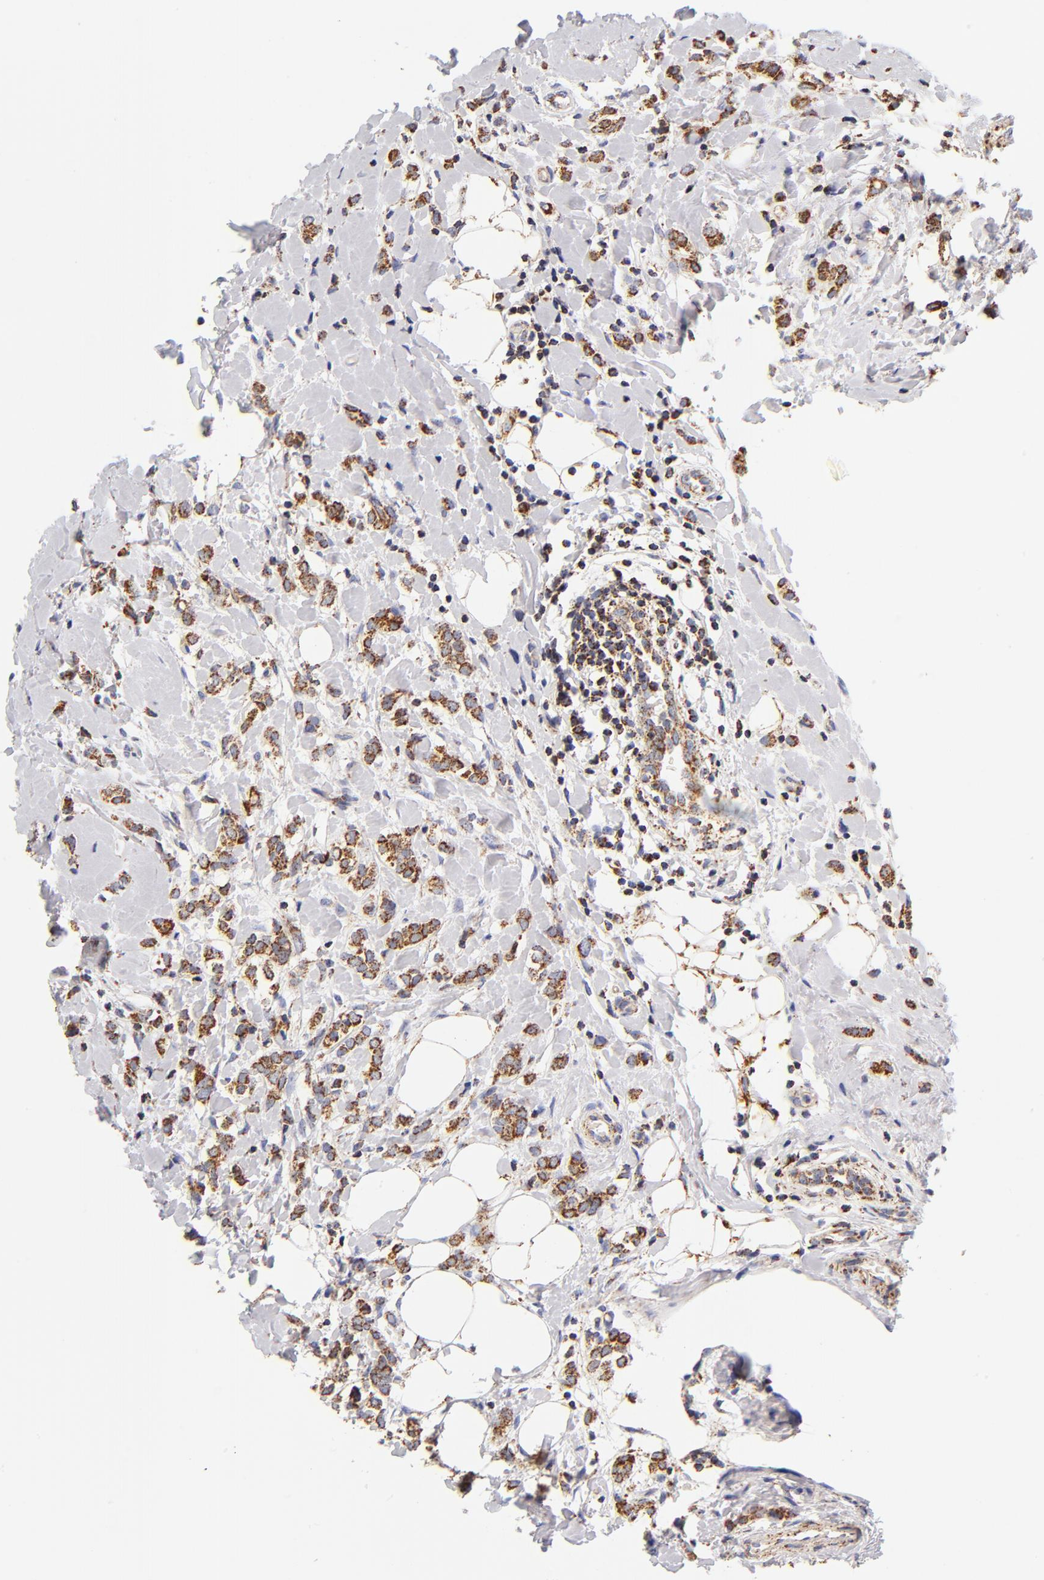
{"staining": {"intensity": "strong", "quantity": ">75%", "location": "cytoplasmic/membranous"}, "tissue": "breast cancer", "cell_type": "Tumor cells", "image_type": "cancer", "snomed": [{"axis": "morphology", "description": "Normal tissue, NOS"}, {"axis": "morphology", "description": "Lobular carcinoma"}, {"axis": "topography", "description": "Breast"}], "caption": "This micrograph exhibits immunohistochemistry staining of human breast lobular carcinoma, with high strong cytoplasmic/membranous staining in approximately >75% of tumor cells.", "gene": "ECHS1", "patient": {"sex": "female", "age": 47}}